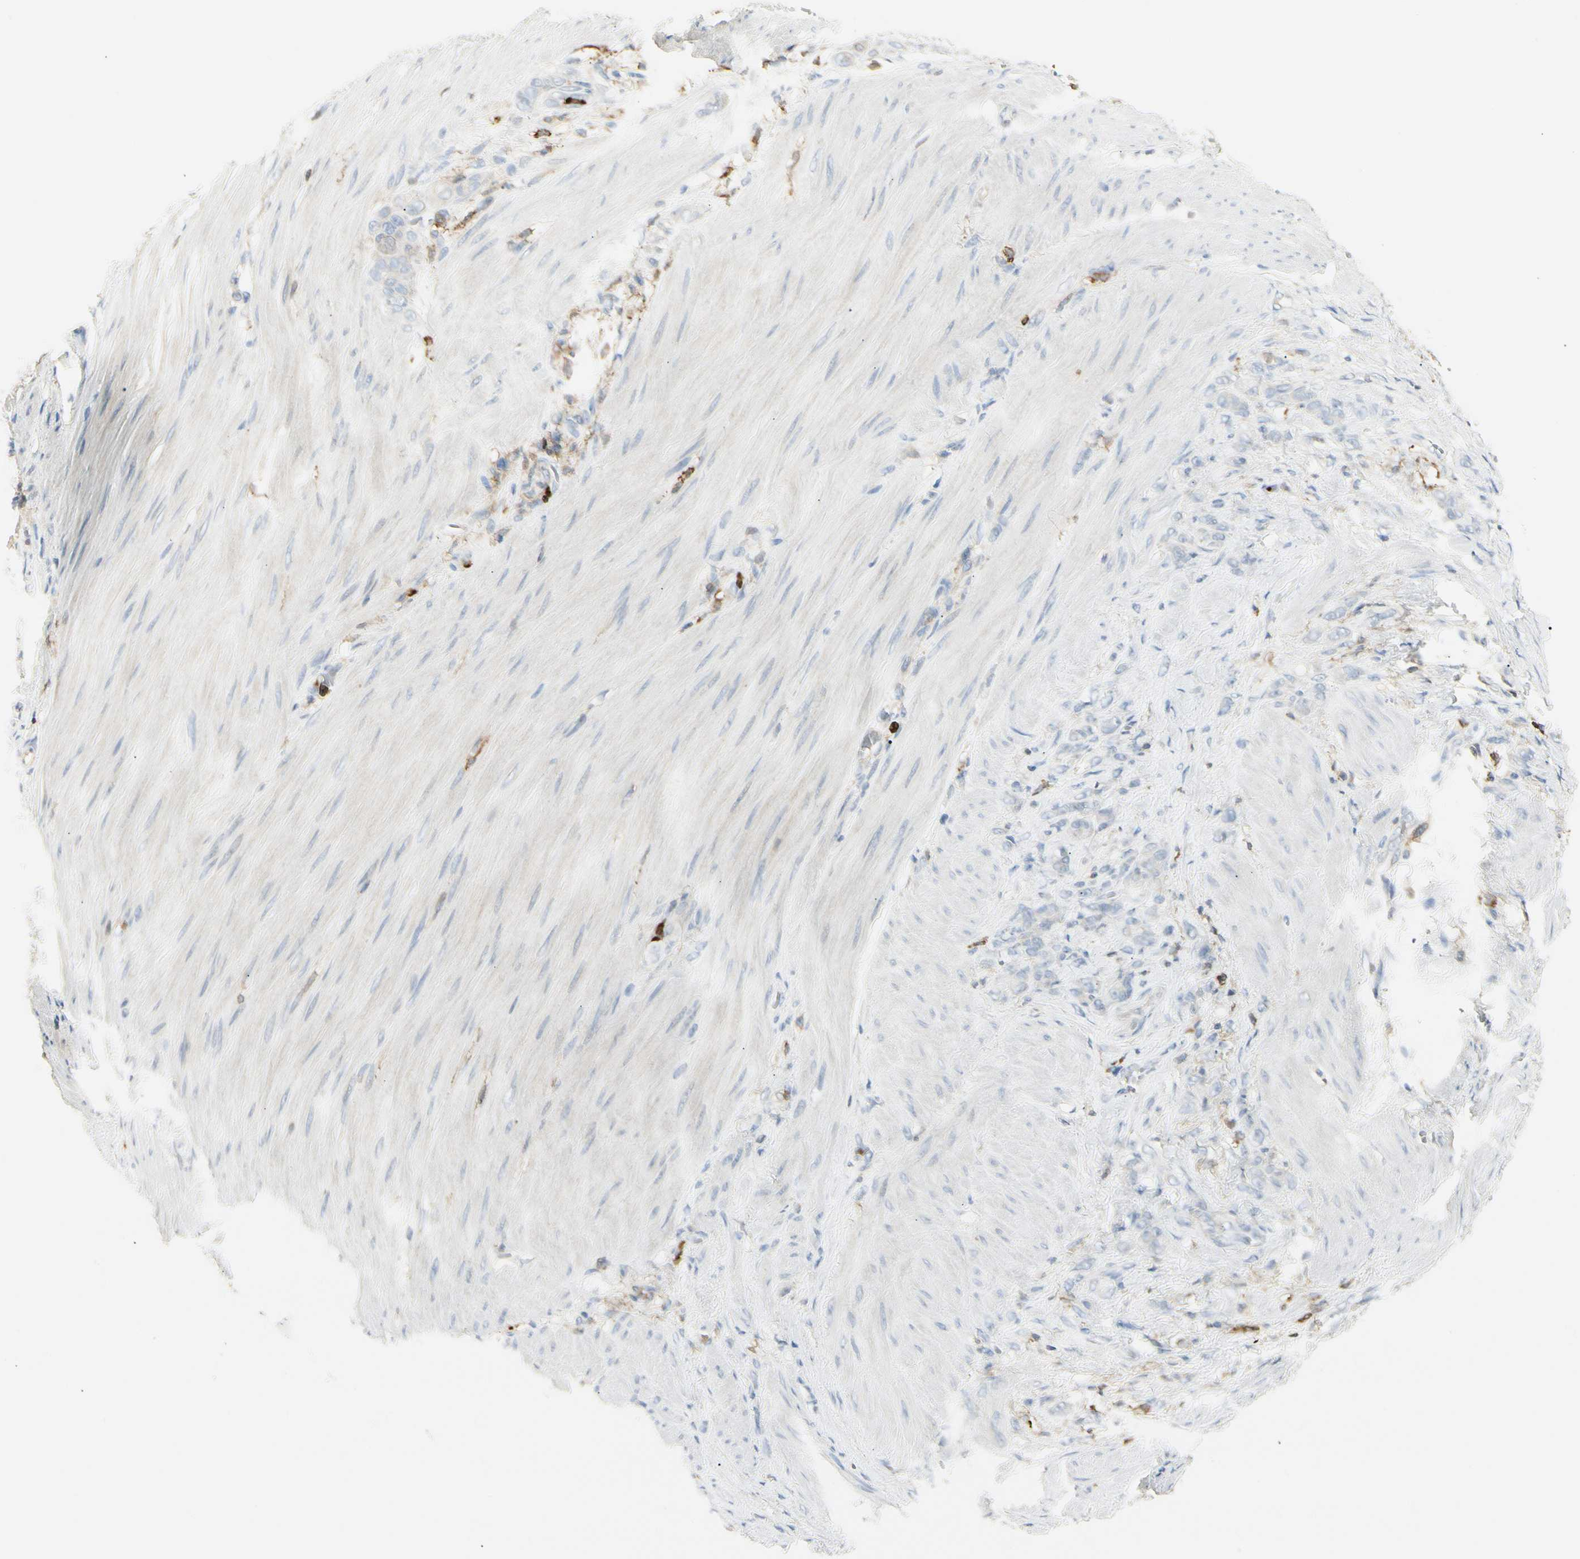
{"staining": {"intensity": "negative", "quantity": "none", "location": "none"}, "tissue": "stomach cancer", "cell_type": "Tumor cells", "image_type": "cancer", "snomed": [{"axis": "morphology", "description": "Adenocarcinoma, NOS"}, {"axis": "topography", "description": "Stomach"}], "caption": "Tumor cells are negative for protein expression in human stomach cancer. The staining was performed using DAB (3,3'-diaminobenzidine) to visualize the protein expression in brown, while the nuclei were stained in blue with hematoxylin (Magnification: 20x).", "gene": "ITGB2", "patient": {"sex": "male", "age": 82}}